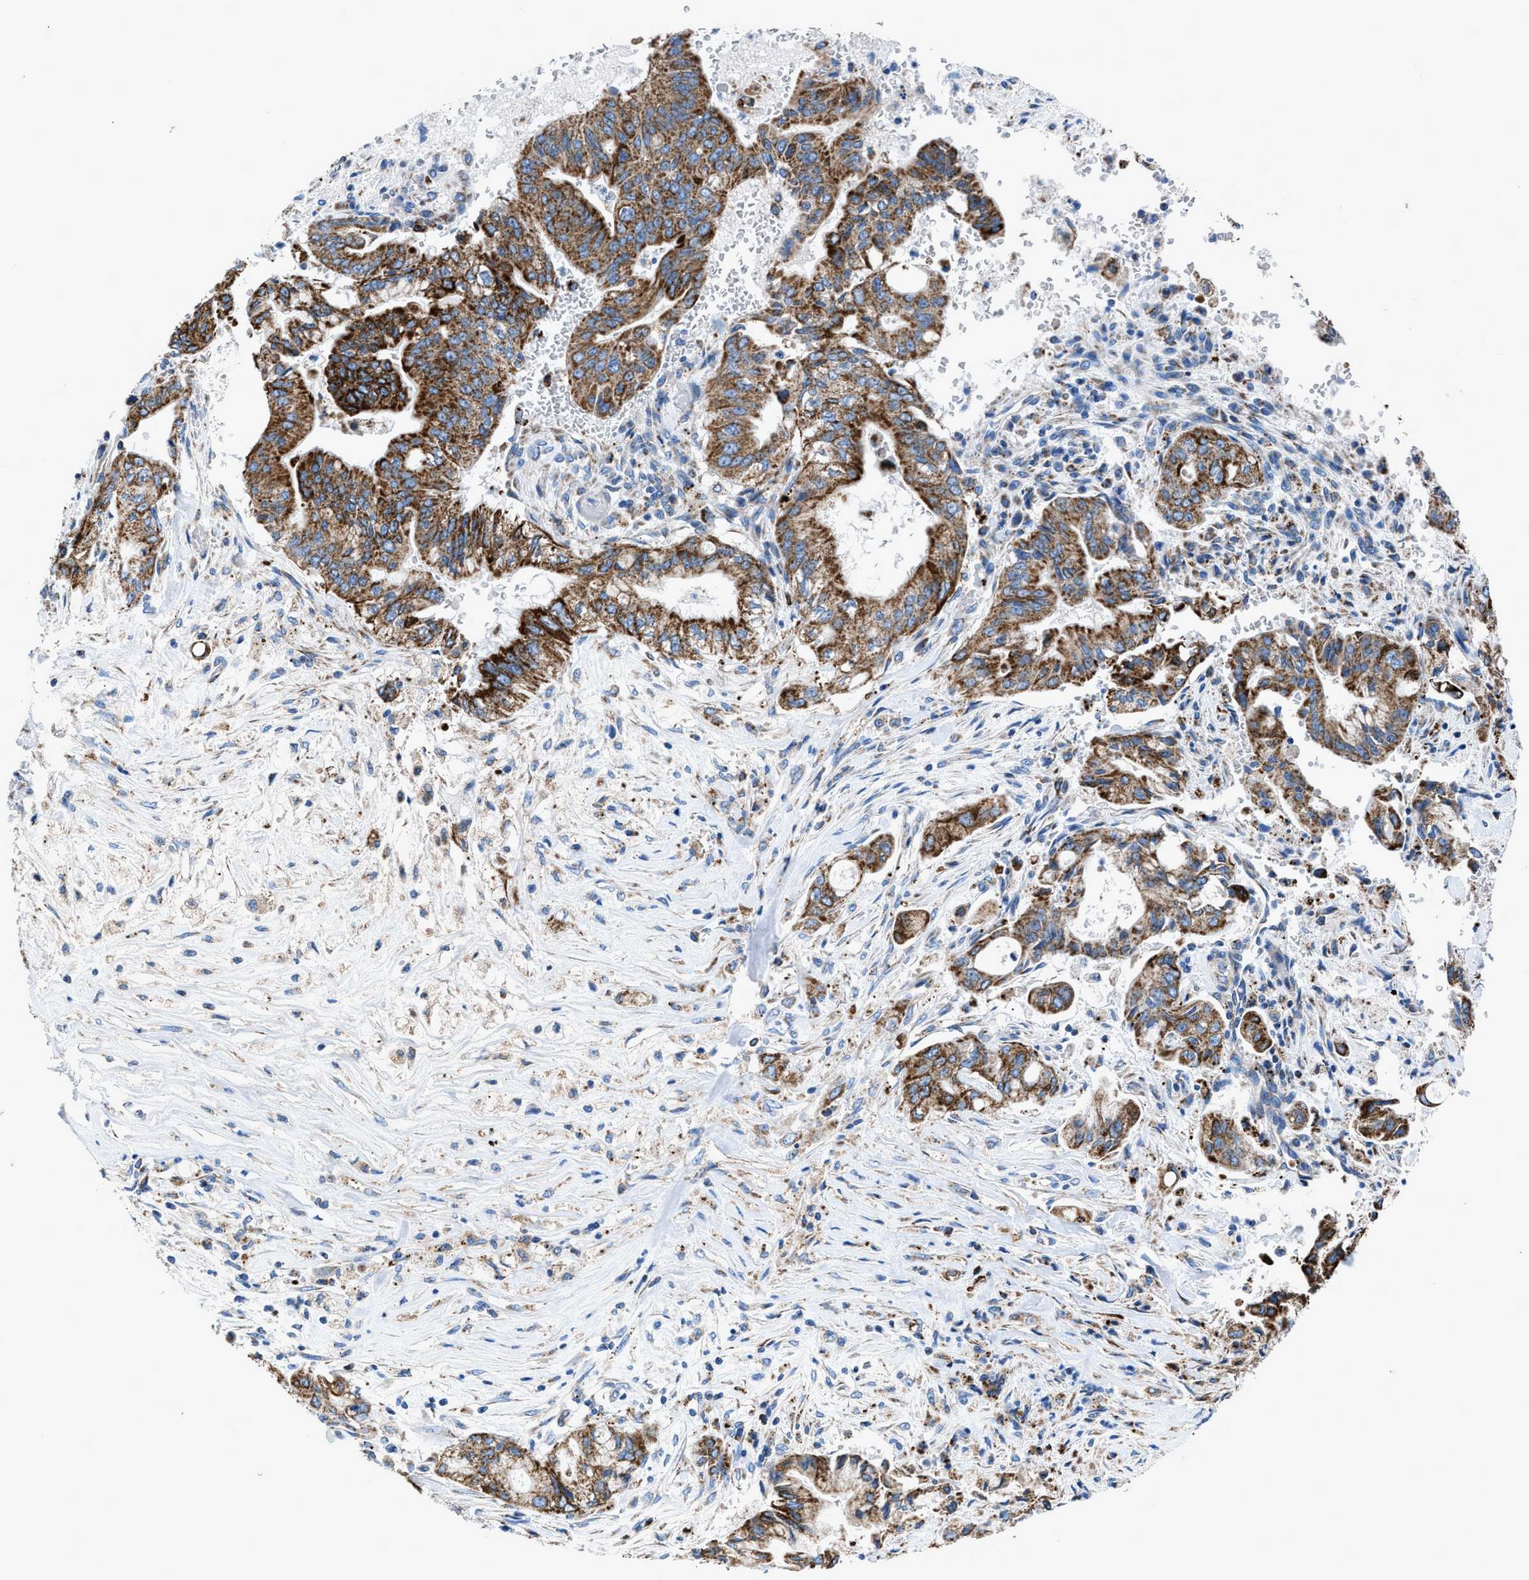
{"staining": {"intensity": "strong", "quantity": ">75%", "location": "cytoplasmic/membranous"}, "tissue": "pancreatic cancer", "cell_type": "Tumor cells", "image_type": "cancer", "snomed": [{"axis": "morphology", "description": "Adenocarcinoma, NOS"}, {"axis": "topography", "description": "Pancreas"}], "caption": "DAB immunohistochemical staining of adenocarcinoma (pancreatic) reveals strong cytoplasmic/membranous protein positivity in approximately >75% of tumor cells.", "gene": "ZDHHC3", "patient": {"sex": "female", "age": 73}}